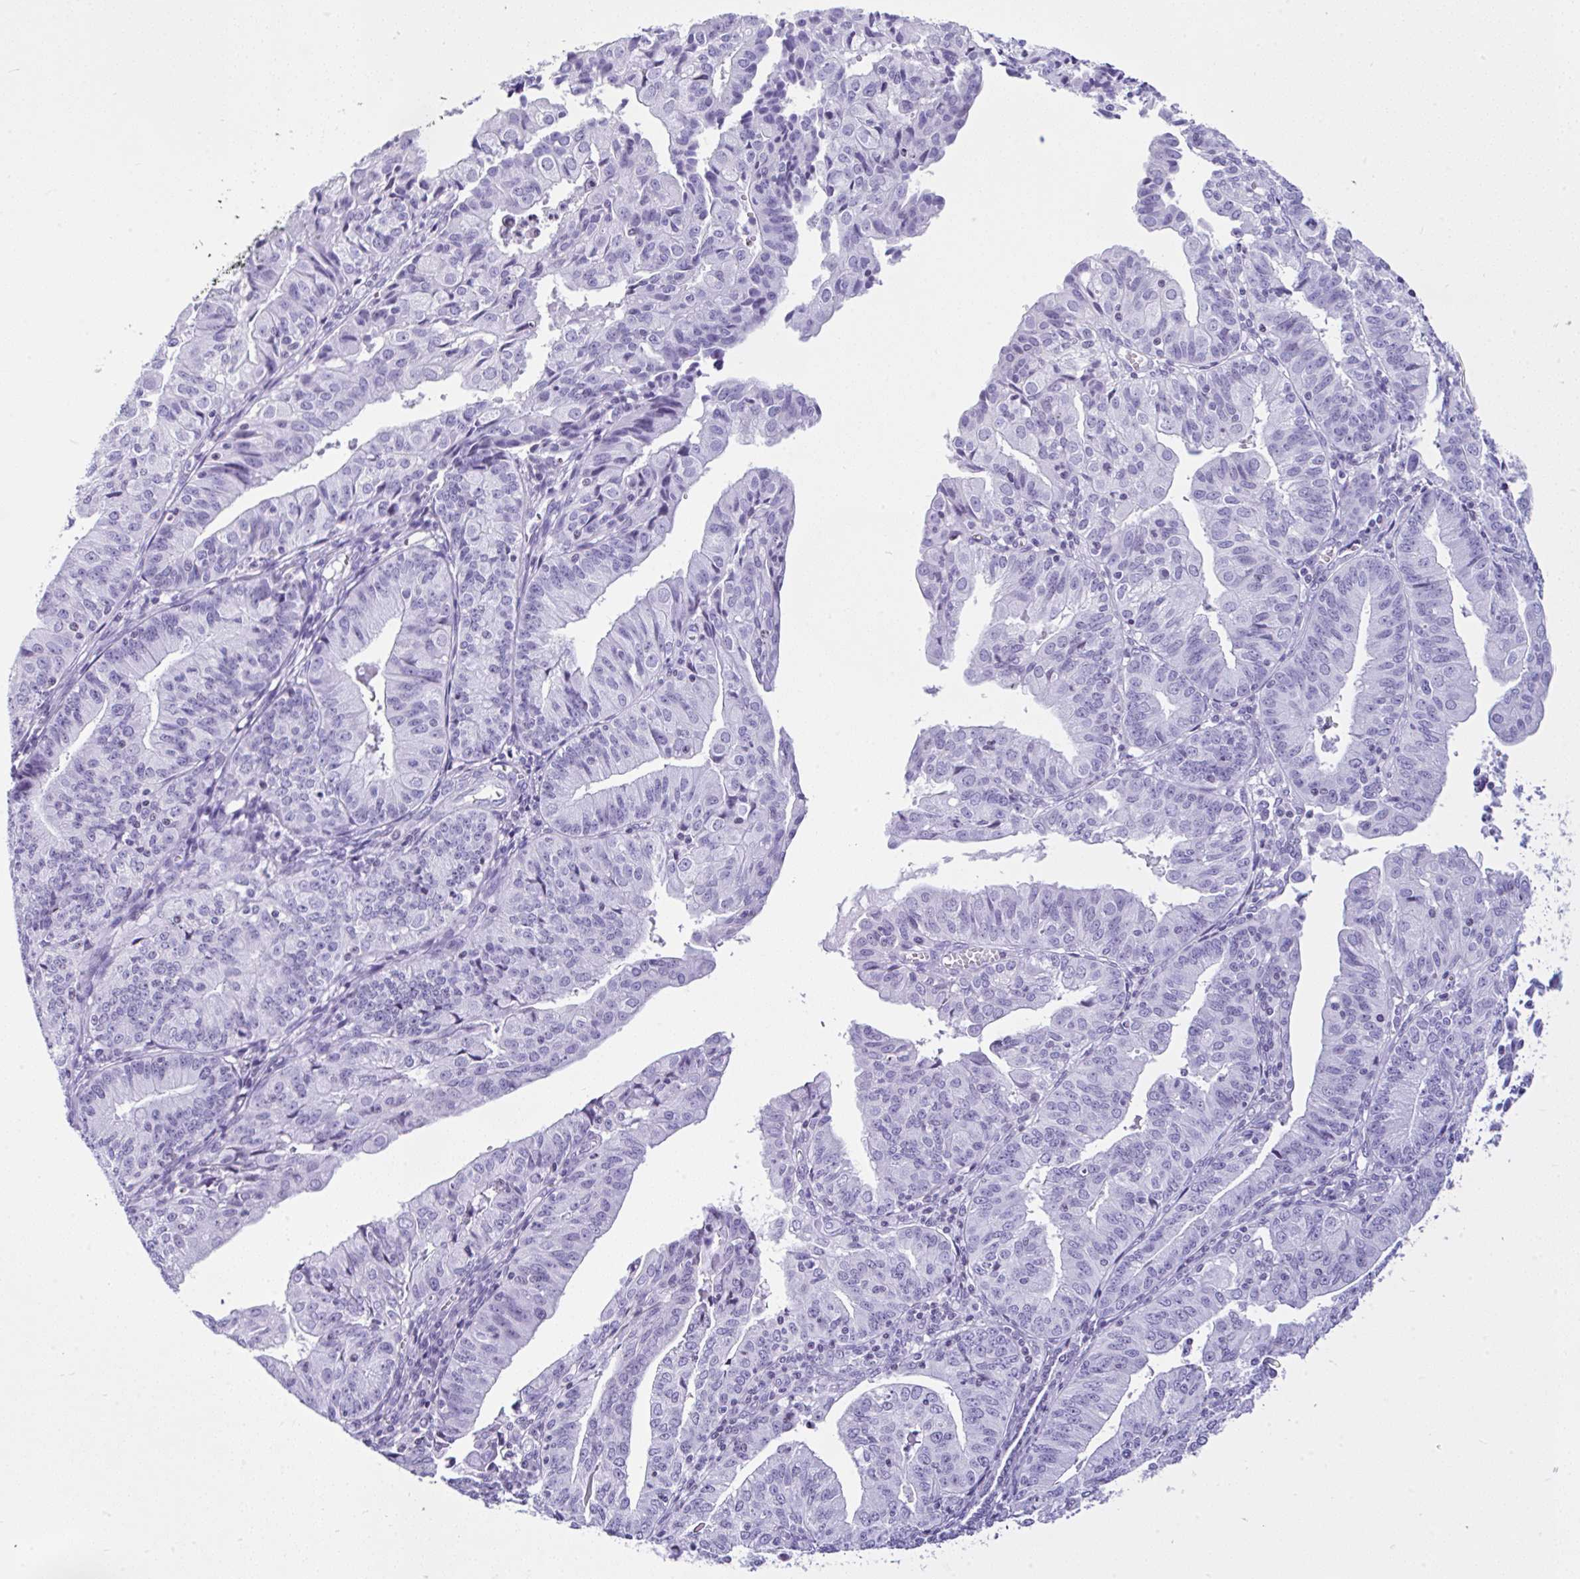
{"staining": {"intensity": "negative", "quantity": "none", "location": "none"}, "tissue": "endometrial cancer", "cell_type": "Tumor cells", "image_type": "cancer", "snomed": [{"axis": "morphology", "description": "Adenocarcinoma, NOS"}, {"axis": "topography", "description": "Endometrium"}], "caption": "This image is of adenocarcinoma (endometrial) stained with IHC to label a protein in brown with the nuclei are counter-stained blue. There is no expression in tumor cells. The staining was performed using DAB to visualize the protein expression in brown, while the nuclei were stained in blue with hematoxylin (Magnification: 20x).", "gene": "KRT27", "patient": {"sex": "female", "age": 56}}